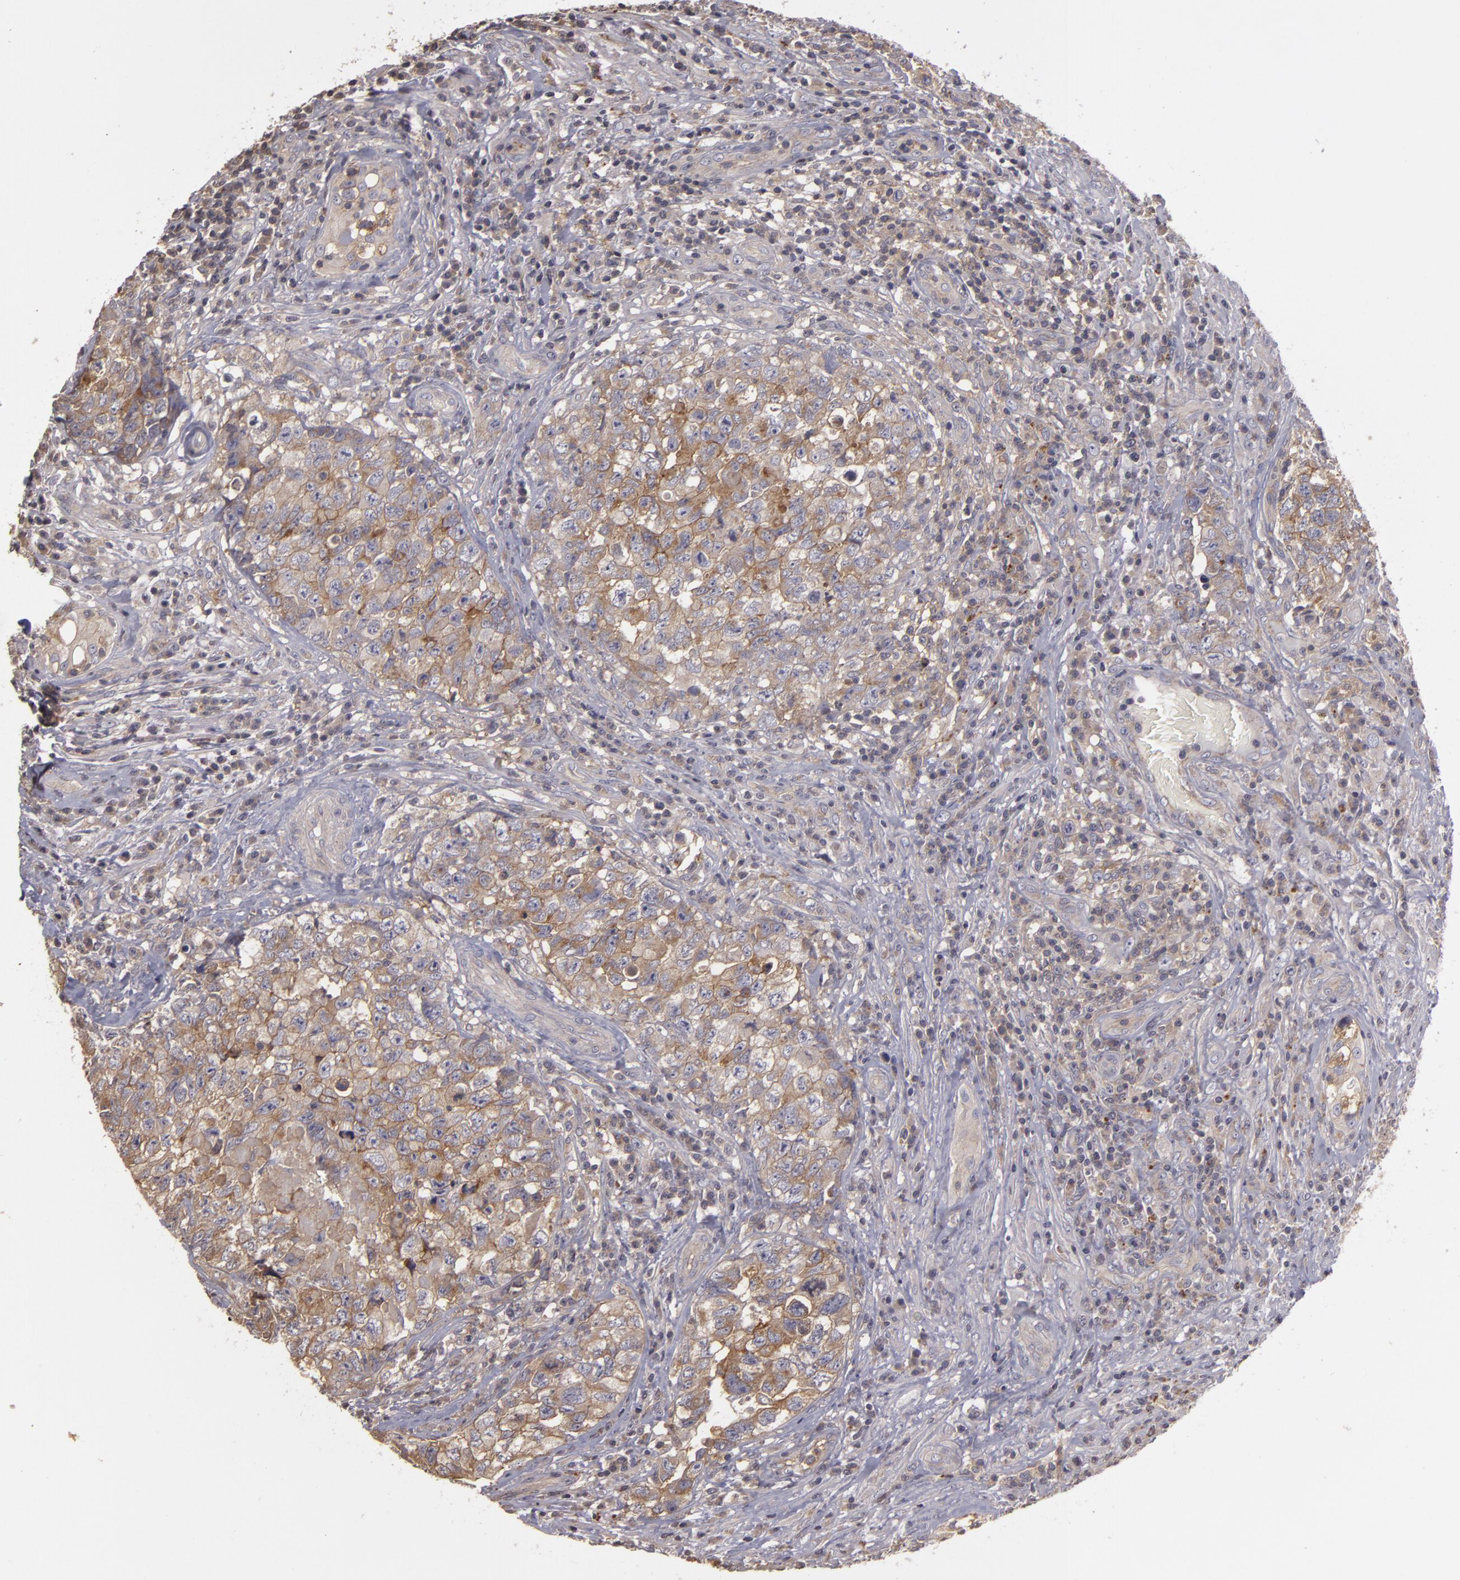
{"staining": {"intensity": "moderate", "quantity": "25%-75%", "location": "cytoplasmic/membranous"}, "tissue": "testis cancer", "cell_type": "Tumor cells", "image_type": "cancer", "snomed": [{"axis": "morphology", "description": "Carcinoma, Embryonal, NOS"}, {"axis": "topography", "description": "Testis"}], "caption": "Testis embryonal carcinoma stained for a protein exhibits moderate cytoplasmic/membranous positivity in tumor cells.", "gene": "HRAS", "patient": {"sex": "male", "age": 31}}